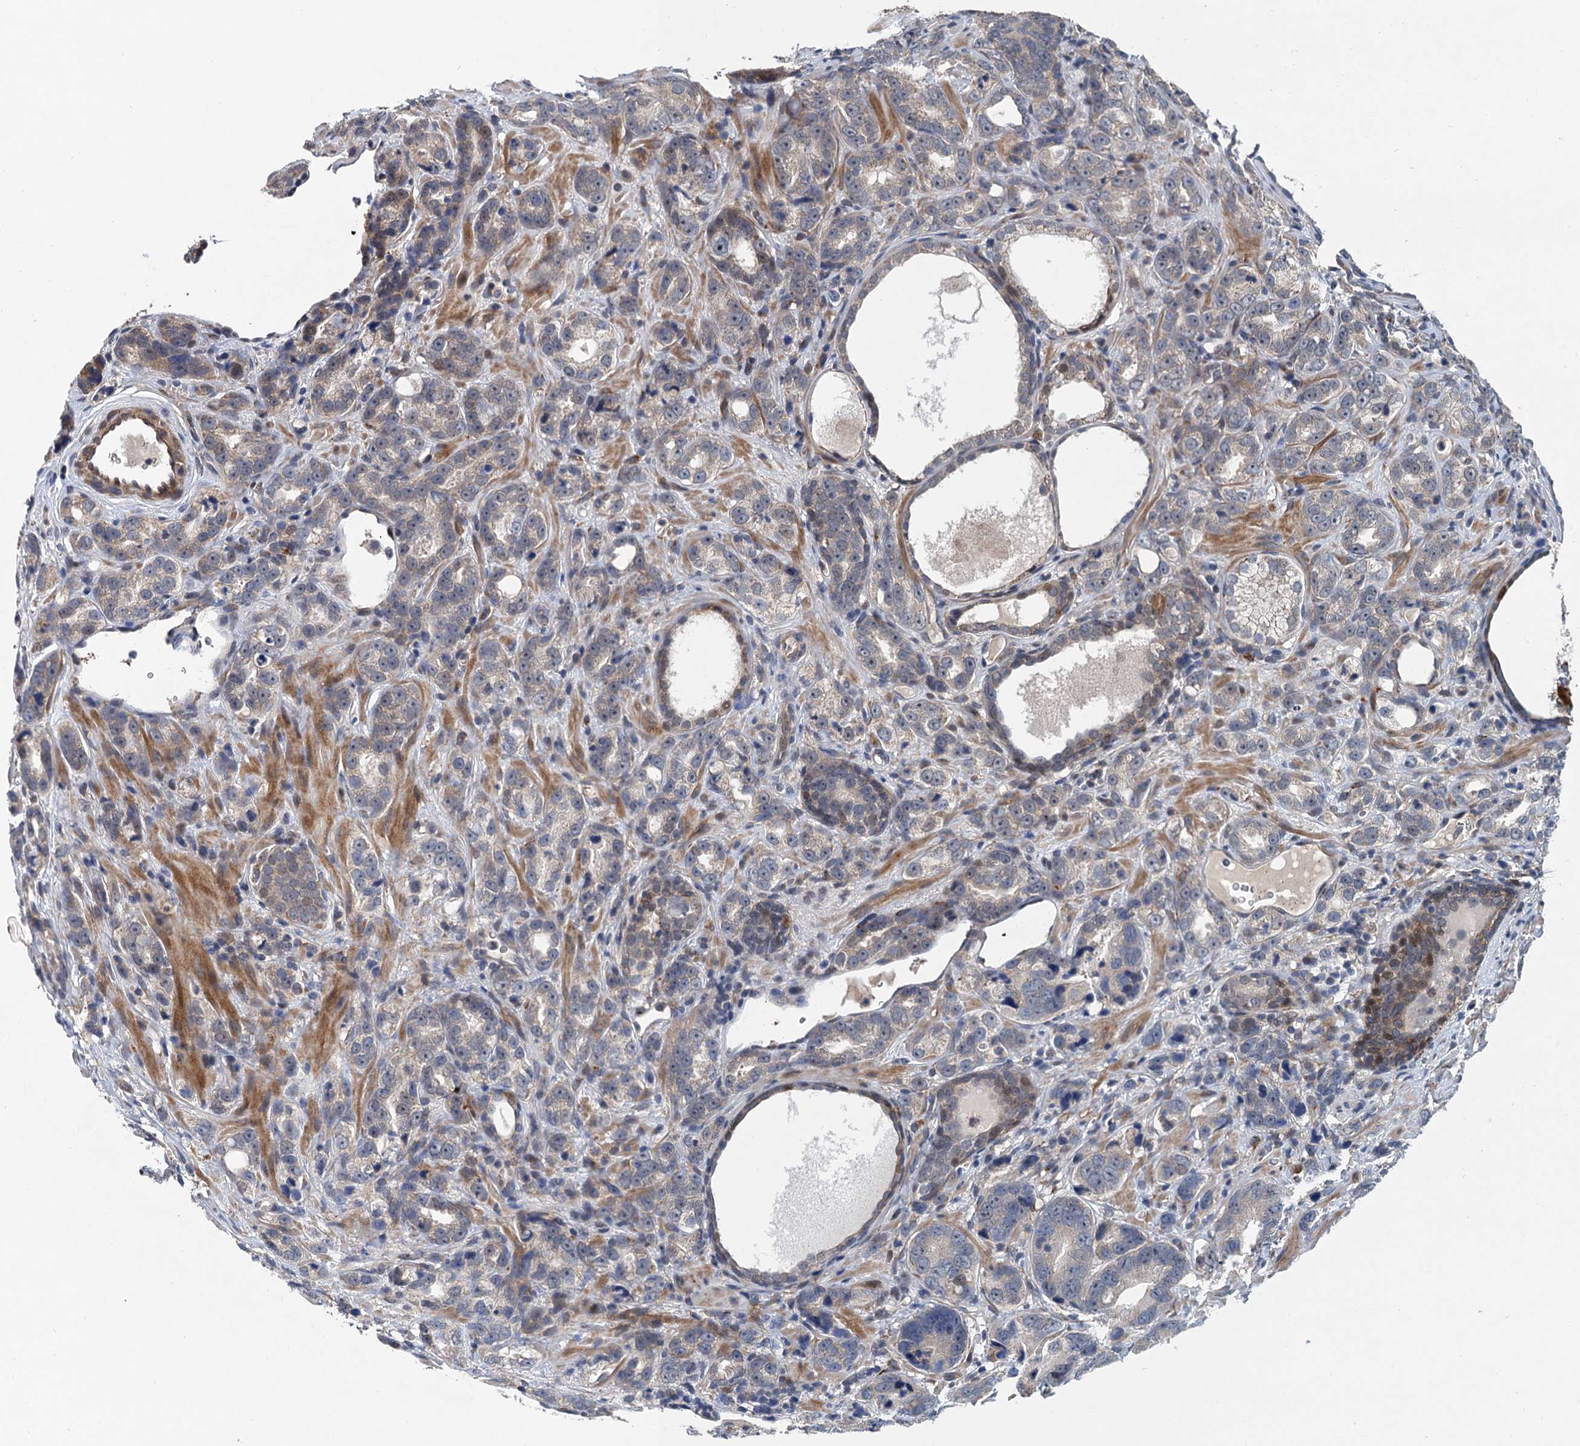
{"staining": {"intensity": "weak", "quantity": "25%-75%", "location": "cytoplasmic/membranous"}, "tissue": "prostate cancer", "cell_type": "Tumor cells", "image_type": "cancer", "snomed": [{"axis": "morphology", "description": "Adenocarcinoma, High grade"}, {"axis": "topography", "description": "Prostate"}], "caption": "IHC of human prostate adenocarcinoma (high-grade) demonstrates low levels of weak cytoplasmic/membranous staining in about 25%-75% of tumor cells.", "gene": "TRAF7", "patient": {"sex": "male", "age": 62}}